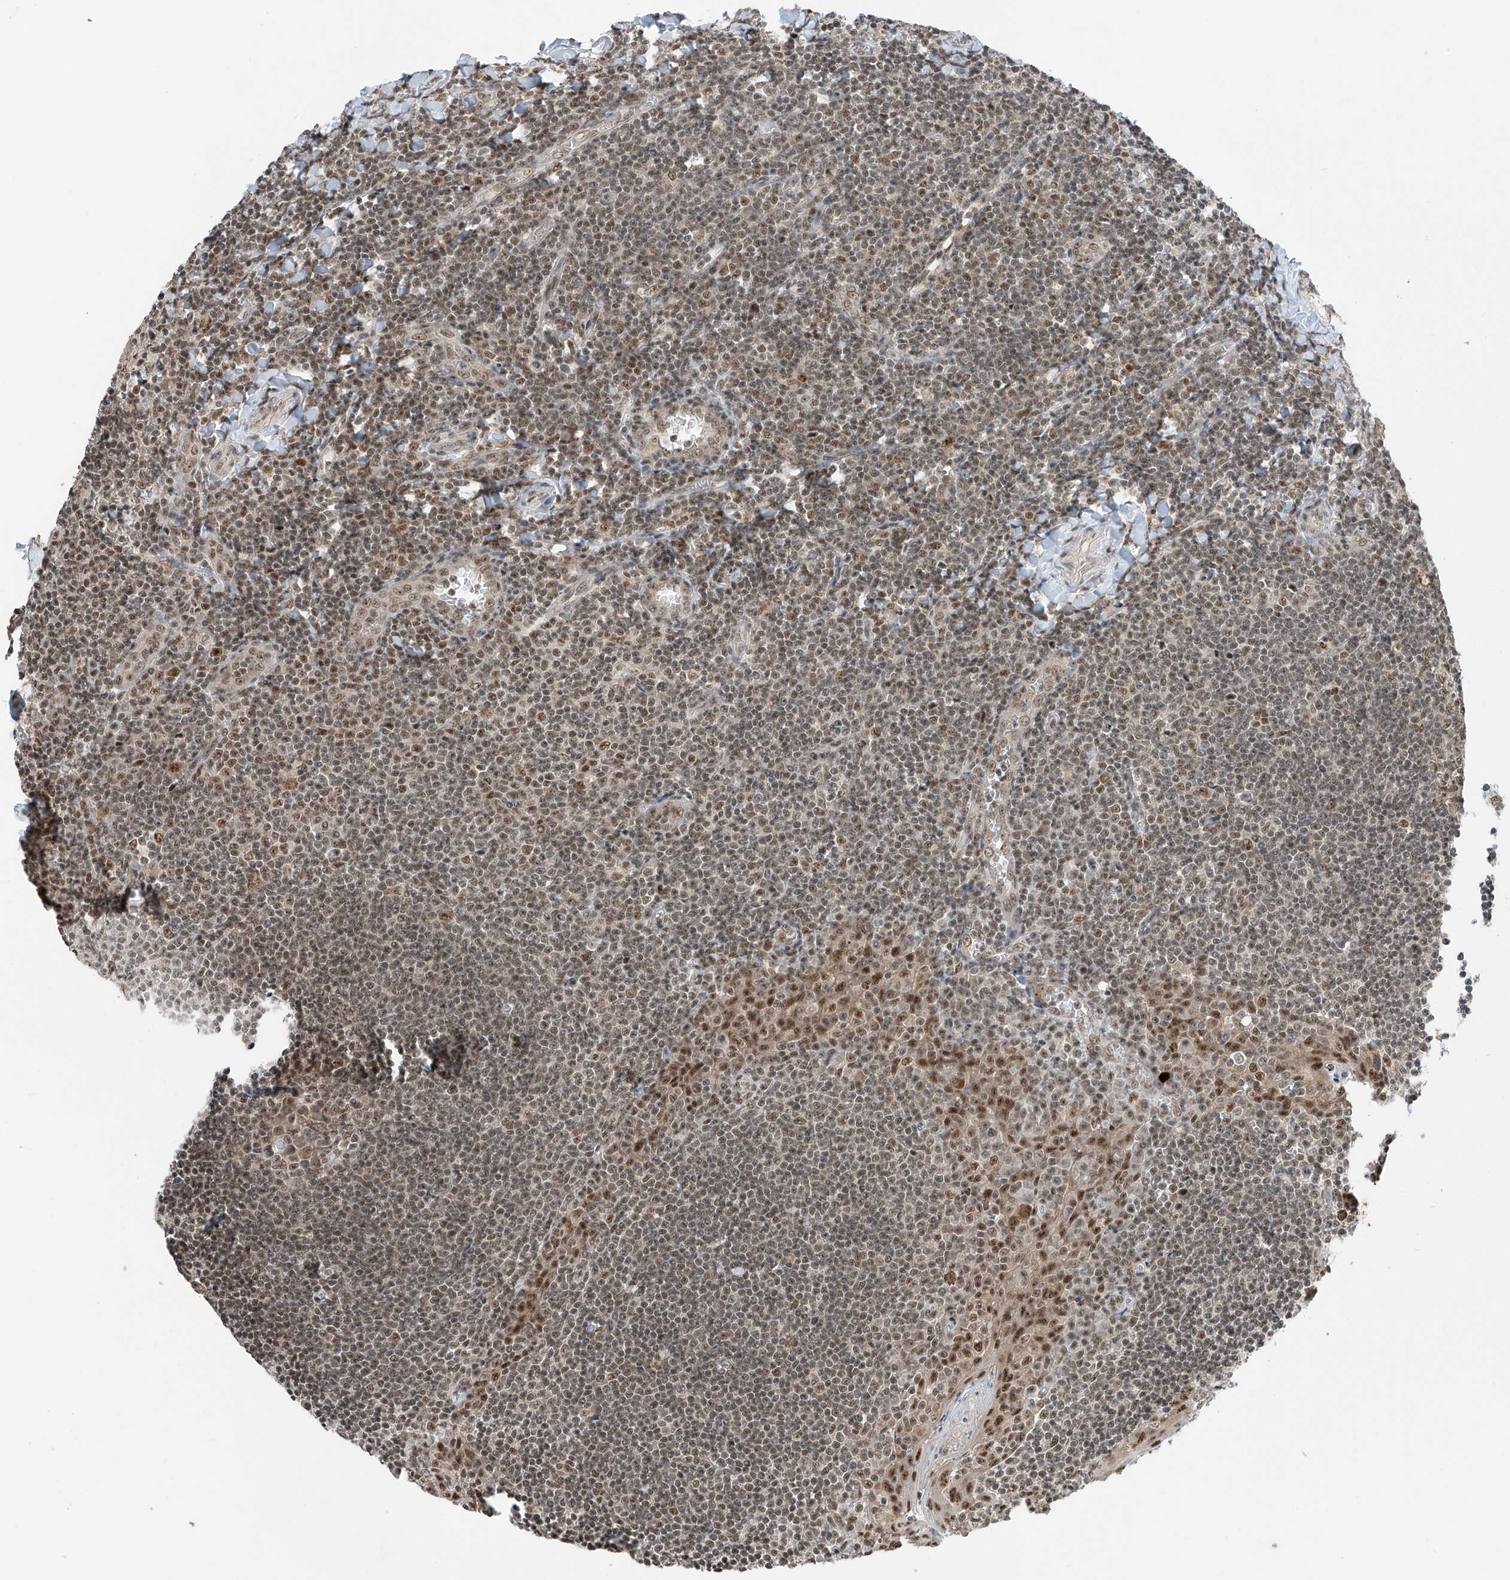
{"staining": {"intensity": "moderate", "quantity": "25%-75%", "location": "cytoplasmic/membranous,nuclear"}, "tissue": "tonsil", "cell_type": "Germinal center cells", "image_type": "normal", "snomed": [{"axis": "morphology", "description": "Normal tissue, NOS"}, {"axis": "topography", "description": "Tonsil"}], "caption": "The immunohistochemical stain labels moderate cytoplasmic/membranous,nuclear staining in germinal center cells of unremarkable tonsil. (DAB IHC with brightfield microscopy, high magnification).", "gene": "RPAIN", "patient": {"sex": "male", "age": 27}}